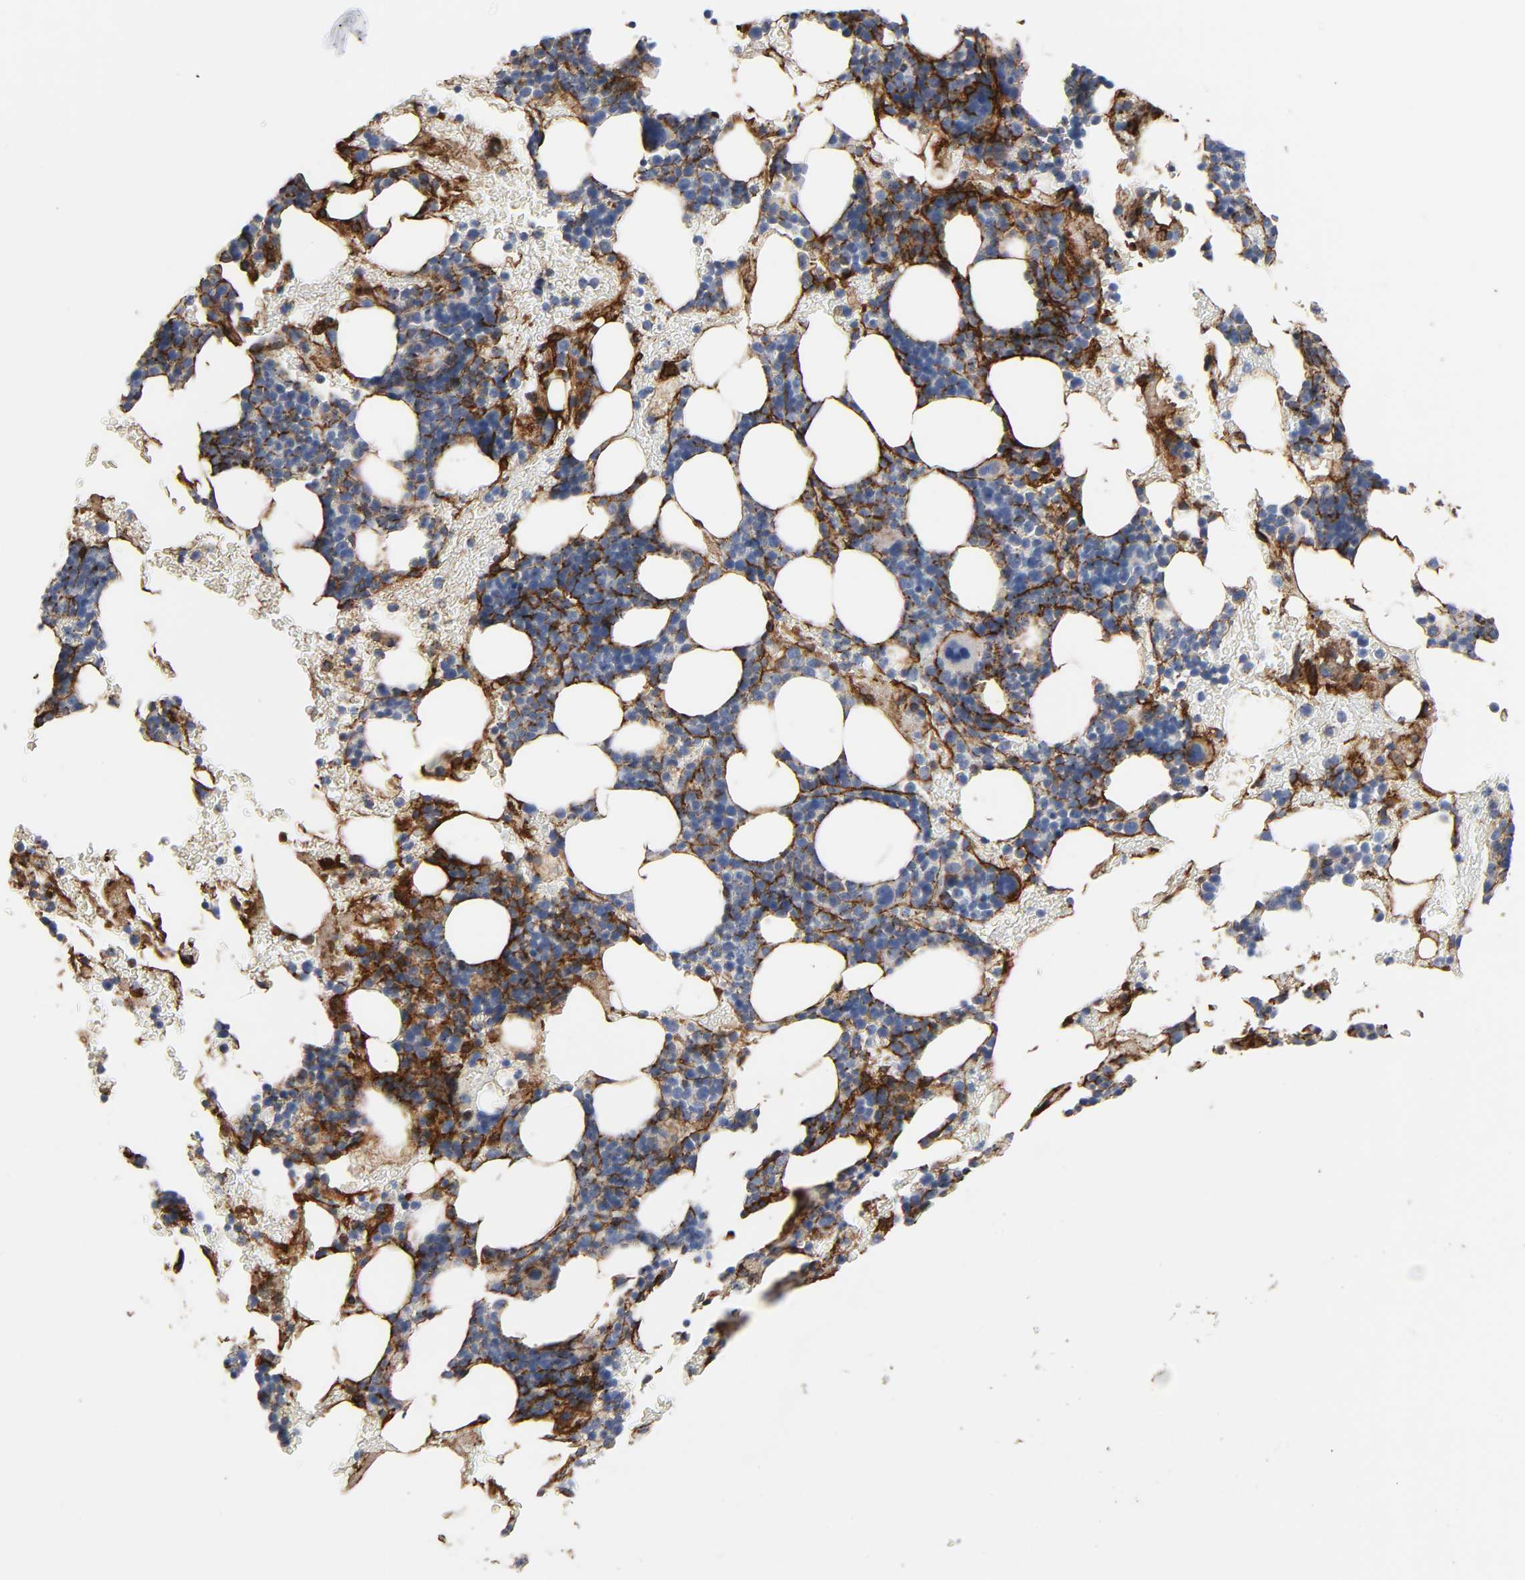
{"staining": {"intensity": "negative", "quantity": "none", "location": "none"}, "tissue": "bone marrow", "cell_type": "Hematopoietic cells", "image_type": "normal", "snomed": [{"axis": "morphology", "description": "Normal tissue, NOS"}, {"axis": "topography", "description": "Bone marrow"}], "caption": "DAB immunohistochemical staining of normal bone marrow shows no significant staining in hematopoietic cells. (DAB (3,3'-diaminobenzidine) IHC, high magnification).", "gene": "FBLN1", "patient": {"sex": "male", "age": 17}}